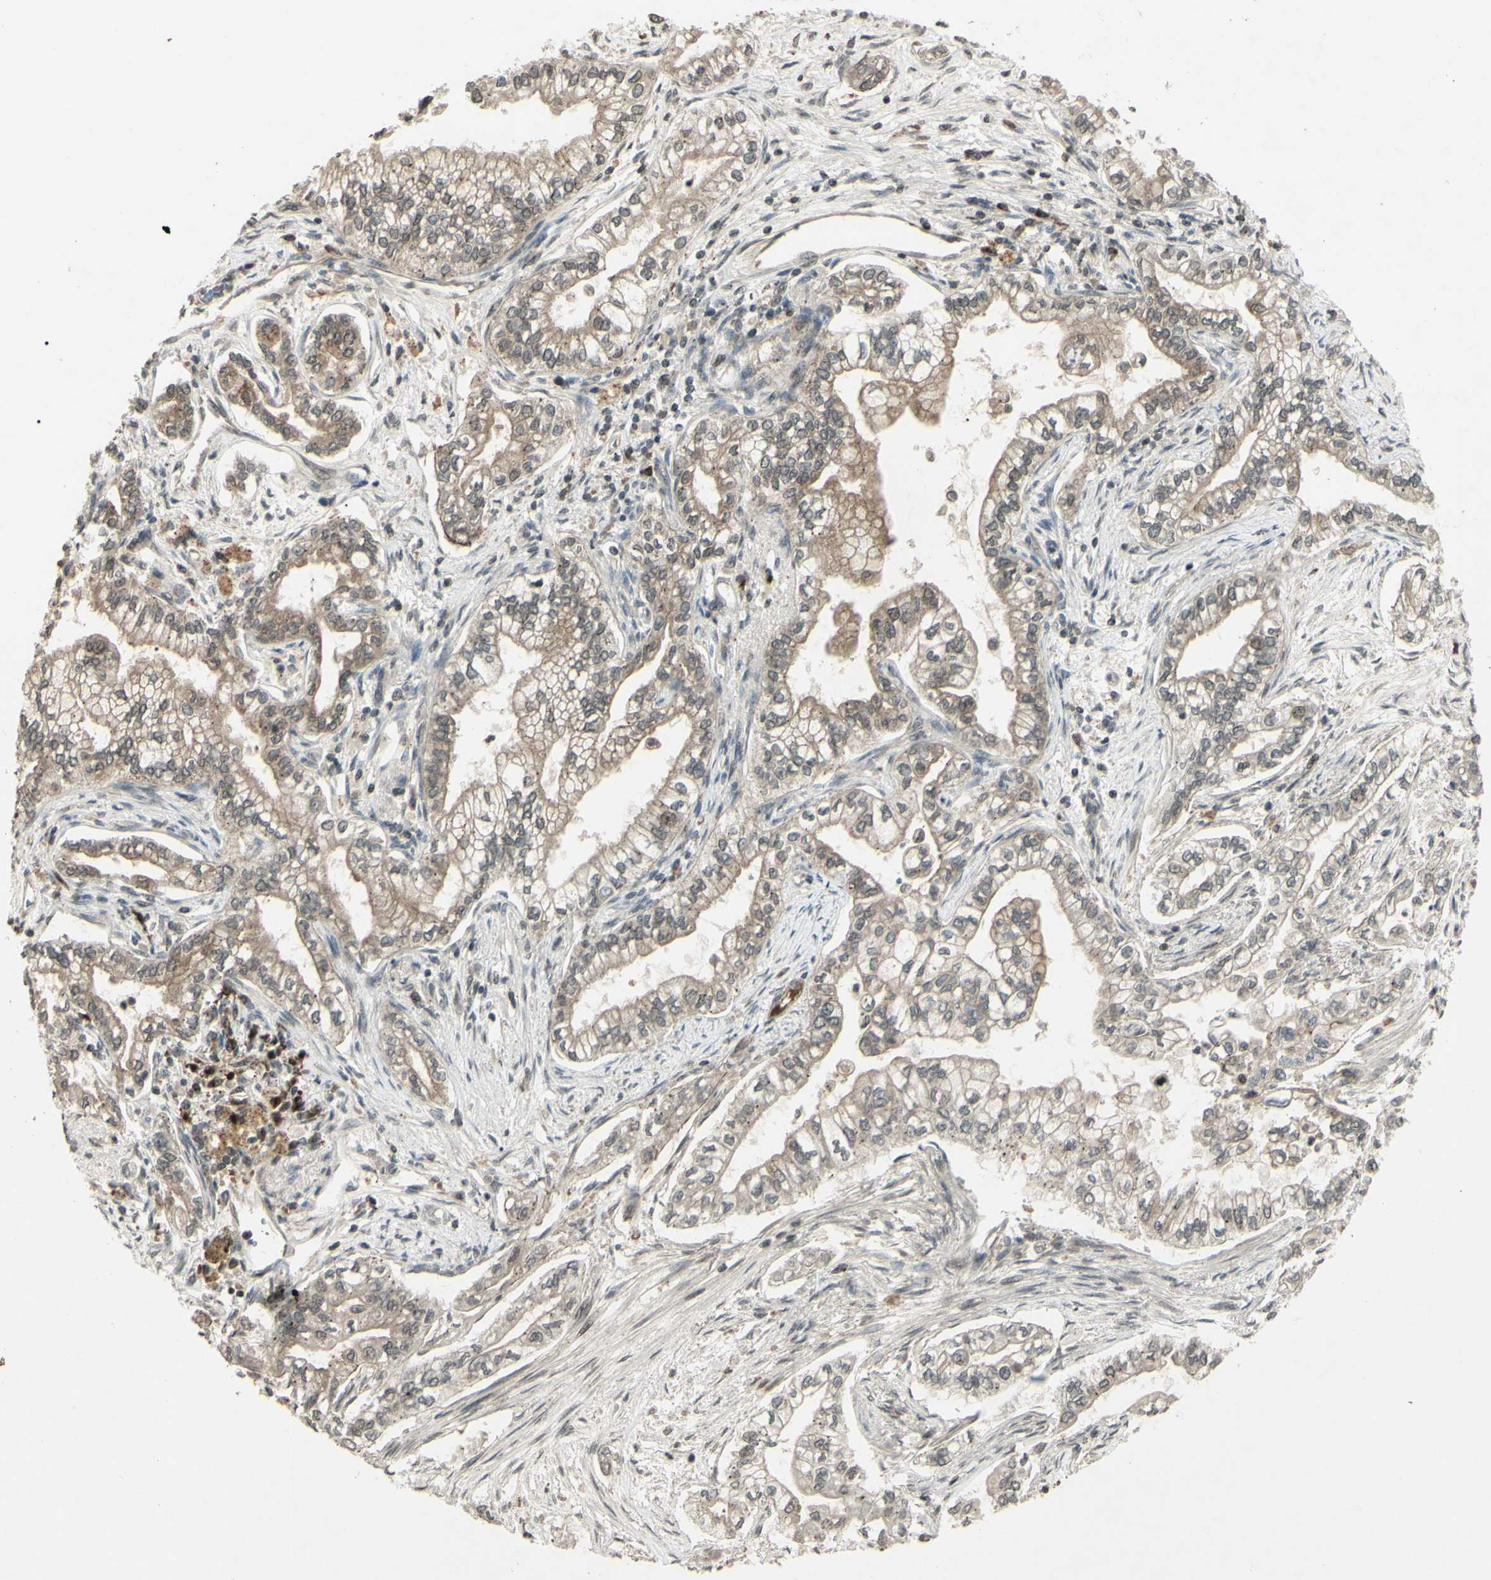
{"staining": {"intensity": "moderate", "quantity": ">75%", "location": "cytoplasmic/membranous"}, "tissue": "pancreatic cancer", "cell_type": "Tumor cells", "image_type": "cancer", "snomed": [{"axis": "morphology", "description": "Normal tissue, NOS"}, {"axis": "topography", "description": "Pancreas"}], "caption": "Brown immunohistochemical staining in pancreatic cancer shows moderate cytoplasmic/membranous expression in about >75% of tumor cells.", "gene": "BLNK", "patient": {"sex": "male", "age": 42}}